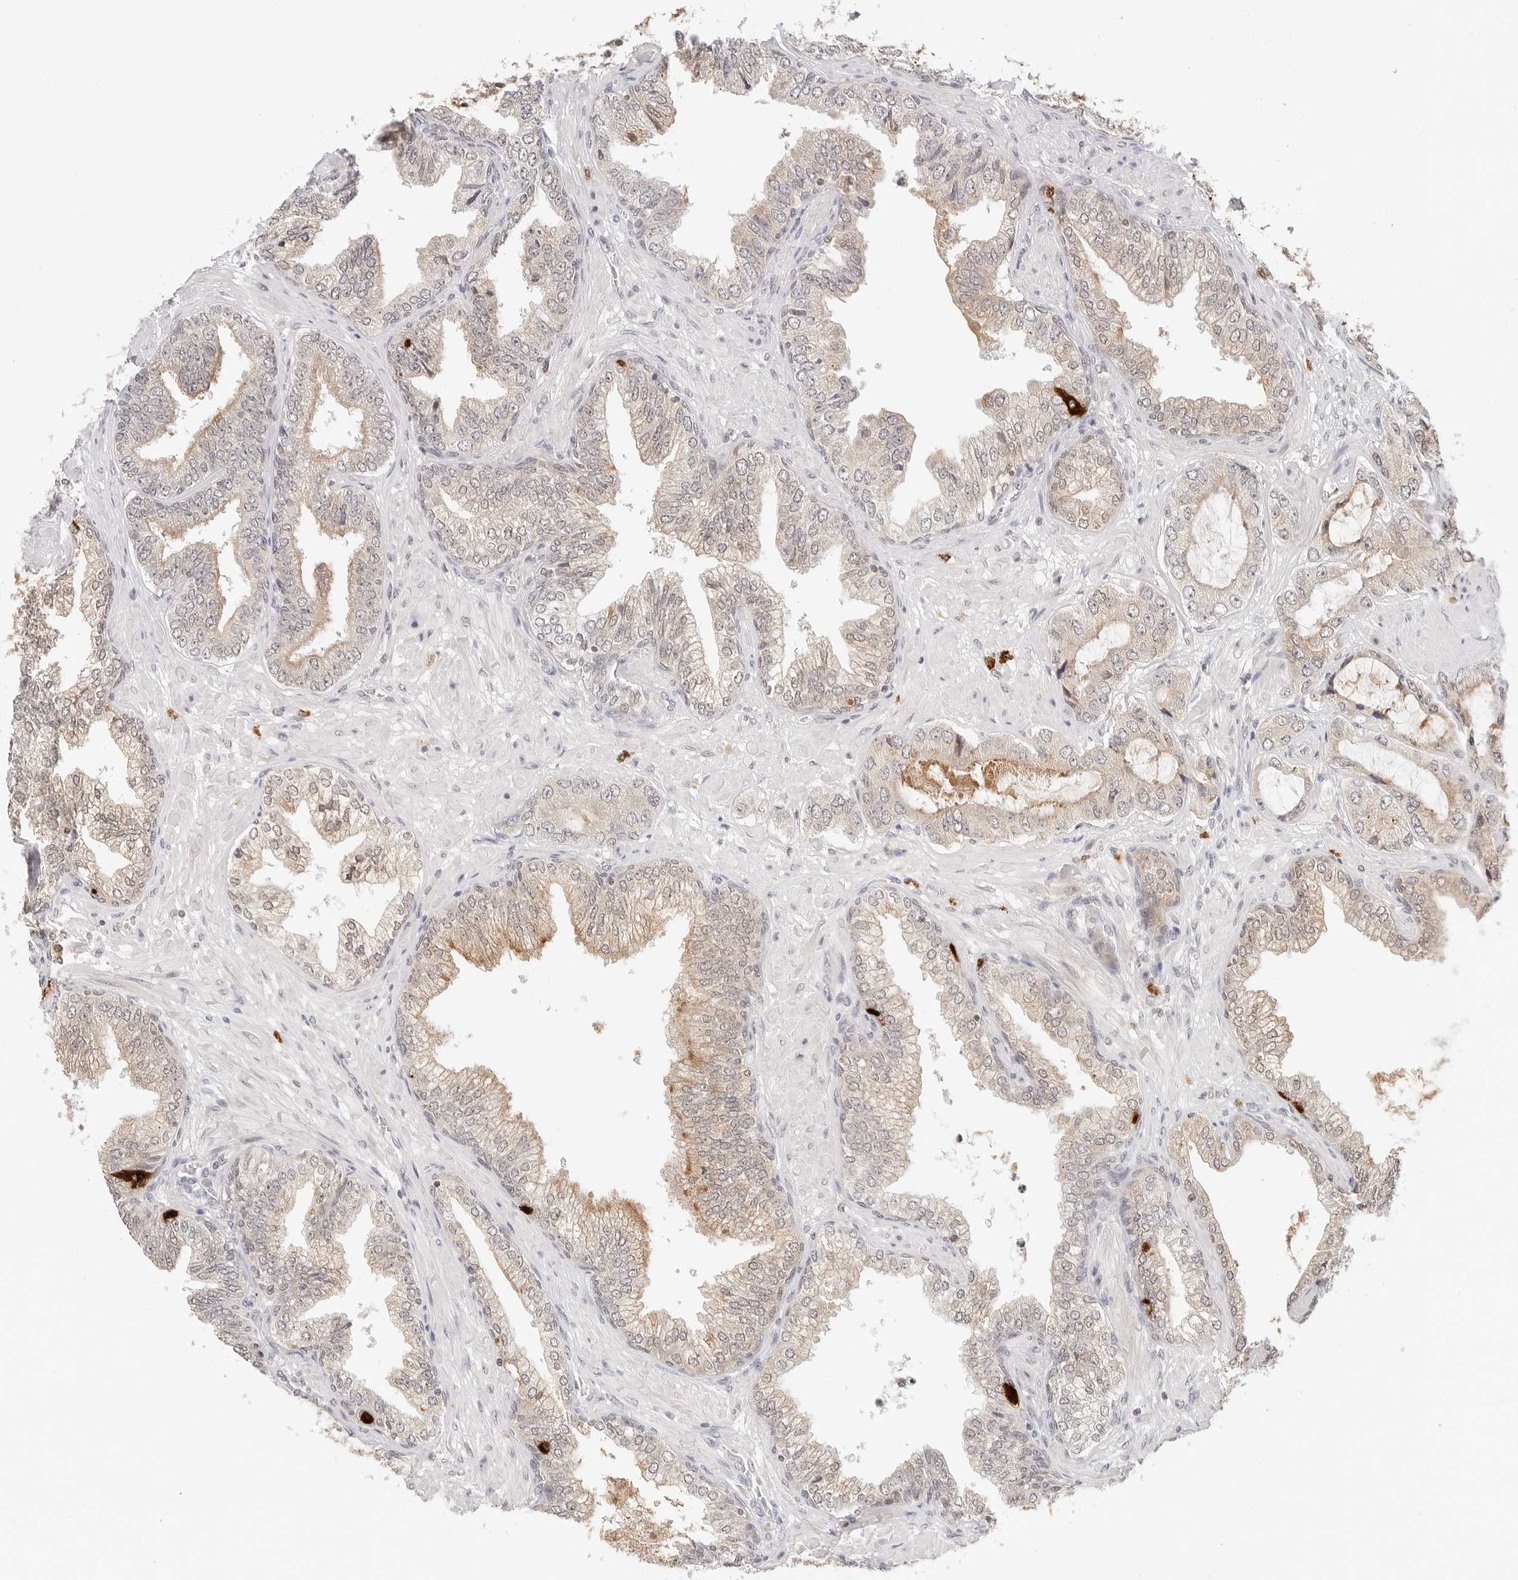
{"staining": {"intensity": "moderate", "quantity": "25%-75%", "location": "cytoplasmic/membranous"}, "tissue": "prostate cancer", "cell_type": "Tumor cells", "image_type": "cancer", "snomed": [{"axis": "morphology", "description": "Adenocarcinoma, High grade"}, {"axis": "topography", "description": "Prostate"}], "caption": "High-power microscopy captured an immunohistochemistry image of prostate high-grade adenocarcinoma, revealing moderate cytoplasmic/membranous staining in approximately 25%-75% of tumor cells.", "gene": "SEPTIN4", "patient": {"sex": "male", "age": 59}}